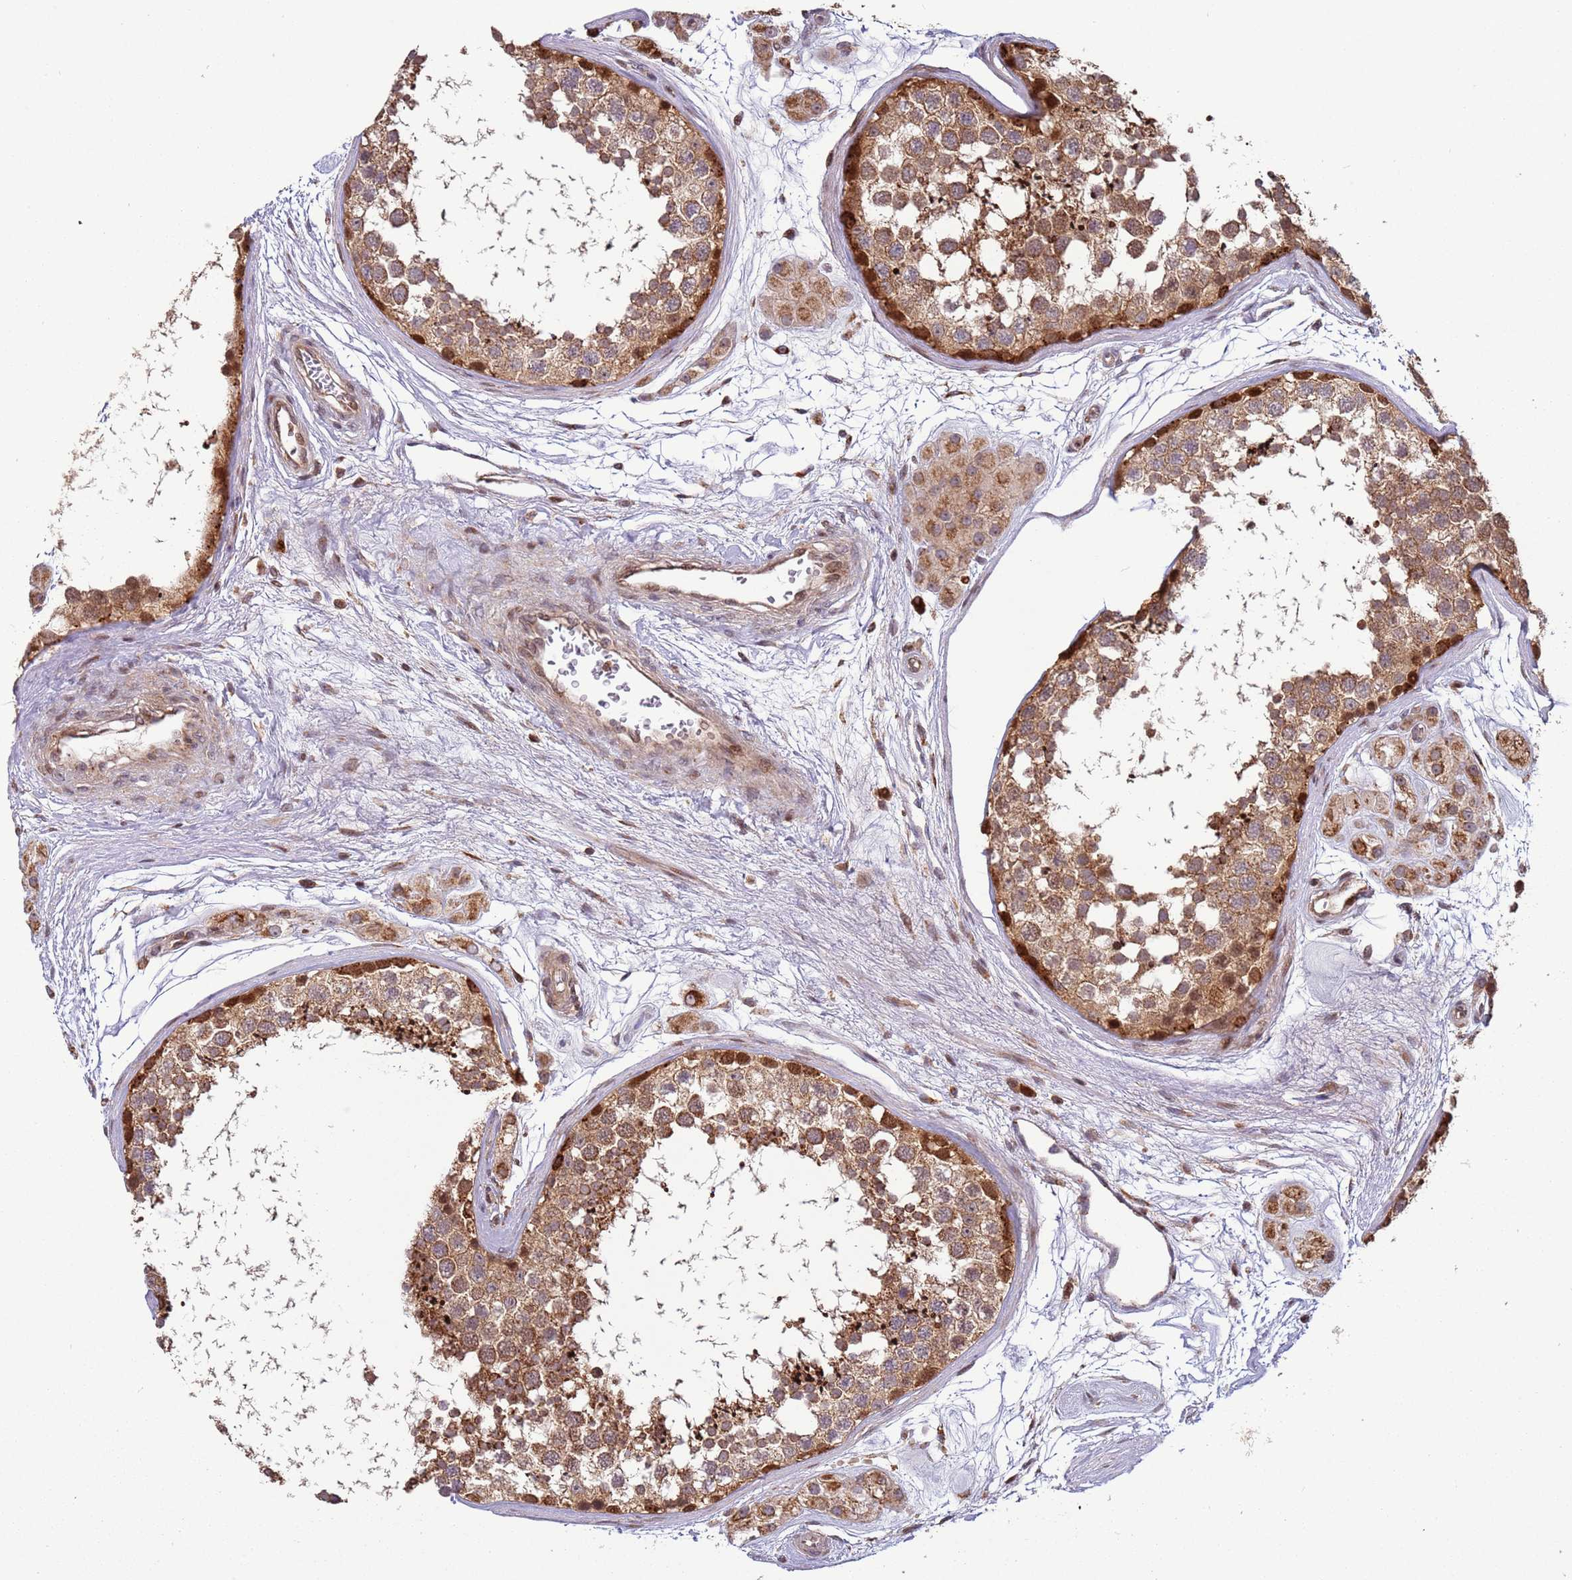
{"staining": {"intensity": "strong", "quantity": "25%-75%", "location": "cytoplasmic/membranous,nuclear"}, "tissue": "testis", "cell_type": "Cells in seminiferous ducts", "image_type": "normal", "snomed": [{"axis": "morphology", "description": "Normal tissue, NOS"}, {"axis": "topography", "description": "Testis"}], "caption": "This is an image of IHC staining of benign testis, which shows strong staining in the cytoplasmic/membranous,nuclear of cells in seminiferous ducts.", "gene": "RCOR2", "patient": {"sex": "male", "age": 56}}